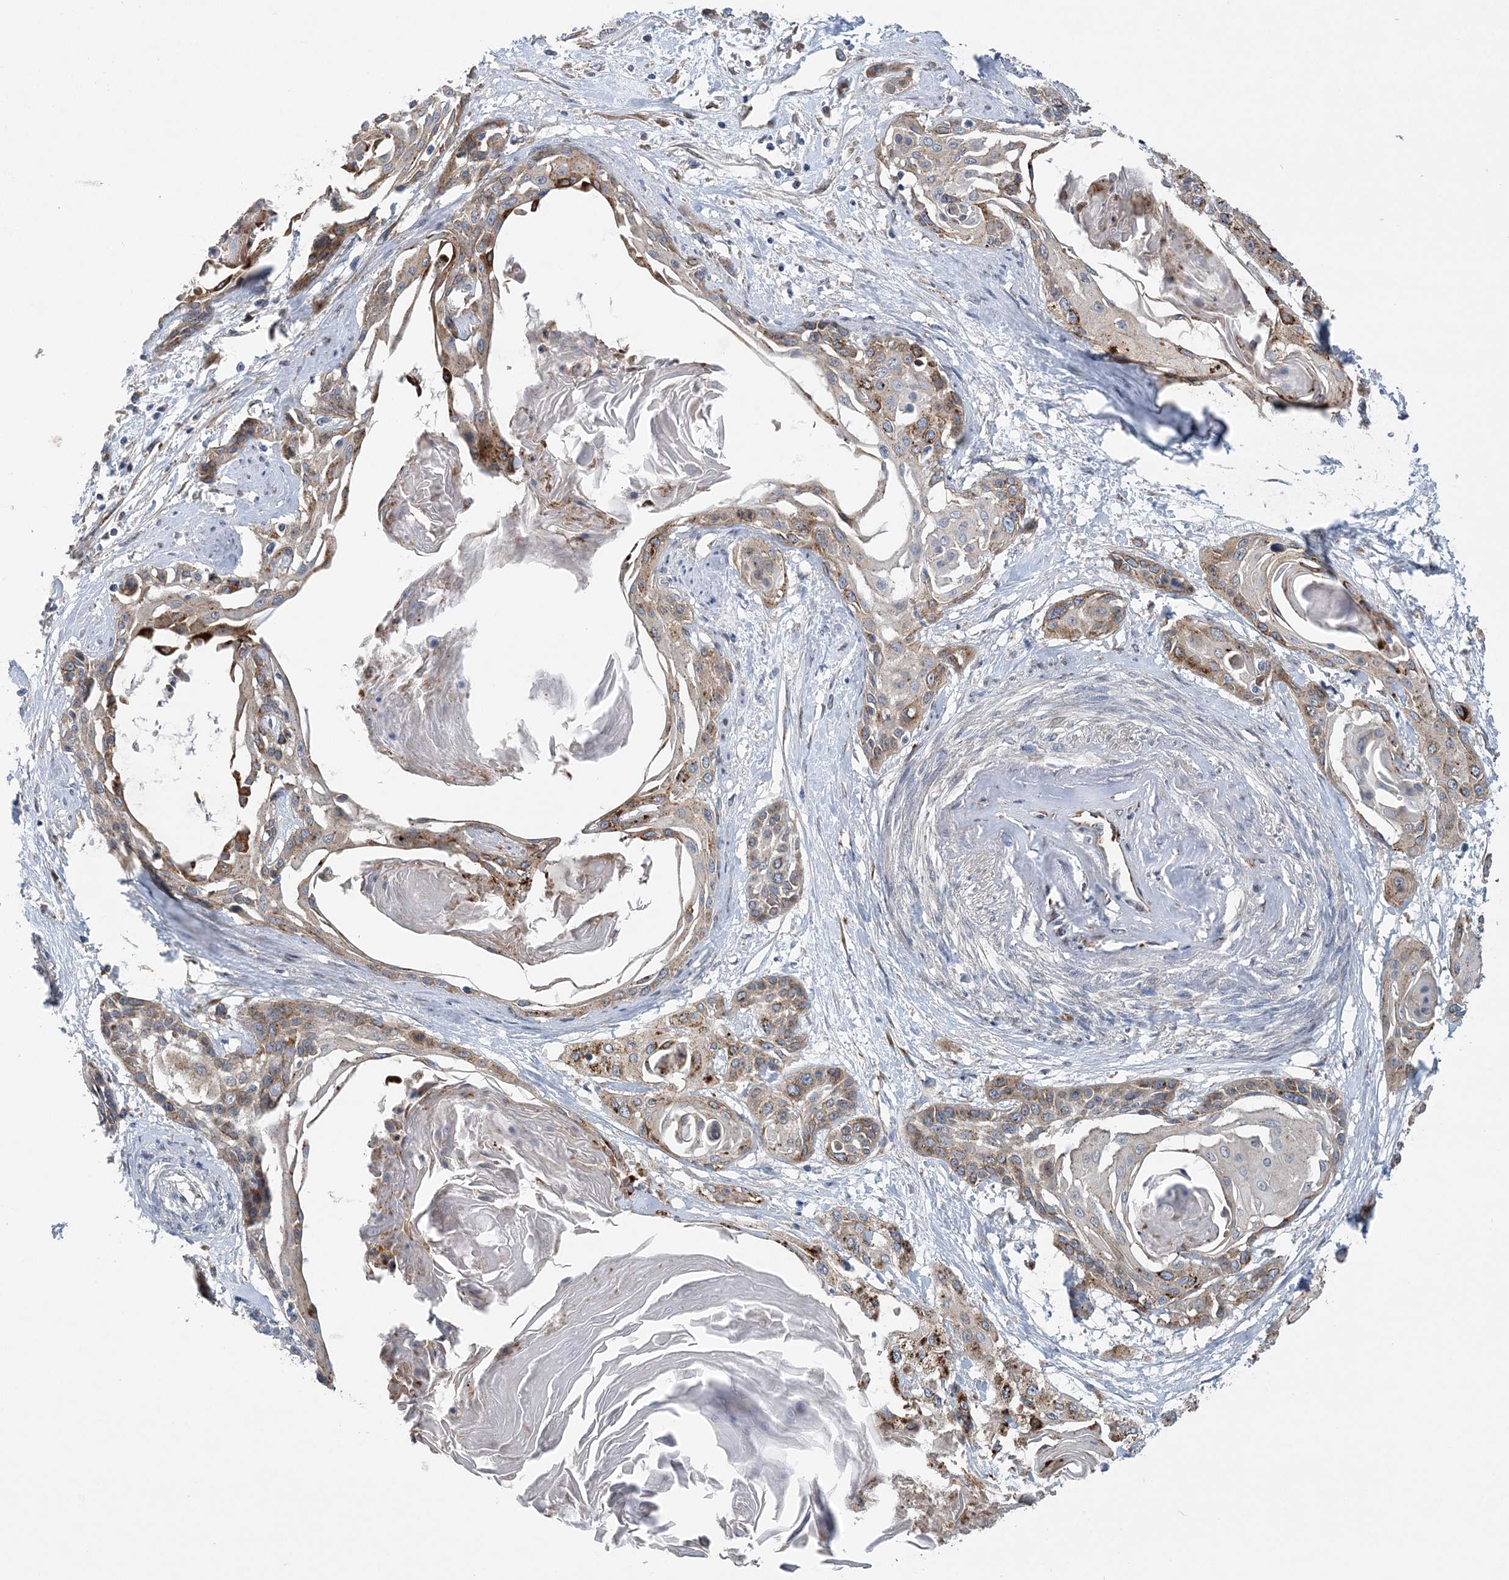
{"staining": {"intensity": "moderate", "quantity": "<25%", "location": "cytoplasmic/membranous"}, "tissue": "cervical cancer", "cell_type": "Tumor cells", "image_type": "cancer", "snomed": [{"axis": "morphology", "description": "Squamous cell carcinoma, NOS"}, {"axis": "topography", "description": "Cervix"}], "caption": "A brown stain labels moderate cytoplasmic/membranous staining of a protein in cervical cancer tumor cells. The protein of interest is shown in brown color, while the nuclei are stained blue.", "gene": "PTTG1IP", "patient": {"sex": "female", "age": 57}}